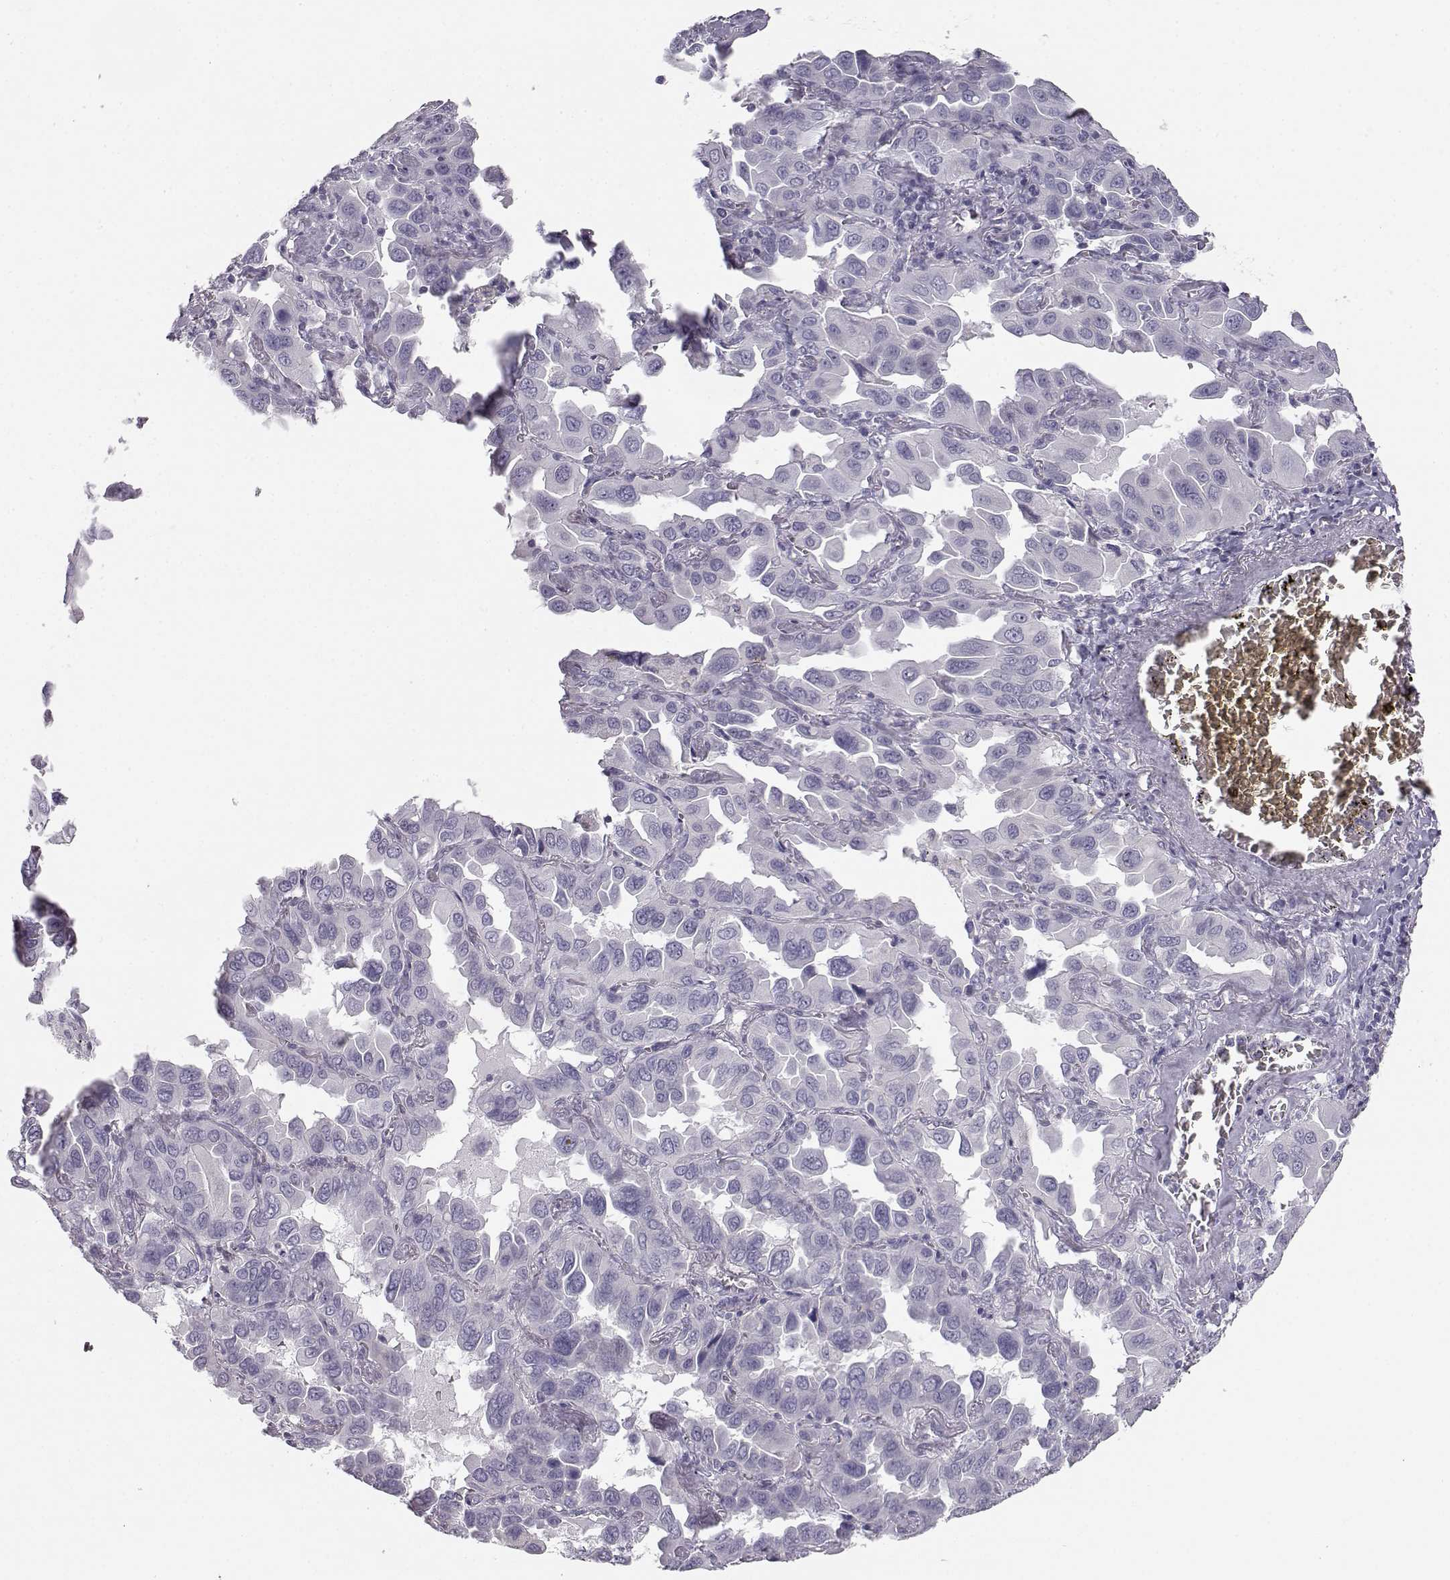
{"staining": {"intensity": "negative", "quantity": "none", "location": "none"}, "tissue": "lung cancer", "cell_type": "Tumor cells", "image_type": "cancer", "snomed": [{"axis": "morphology", "description": "Adenocarcinoma, NOS"}, {"axis": "topography", "description": "Lung"}], "caption": "This is an immunohistochemistry image of human lung adenocarcinoma. There is no positivity in tumor cells.", "gene": "MYCBPAP", "patient": {"sex": "male", "age": 64}}